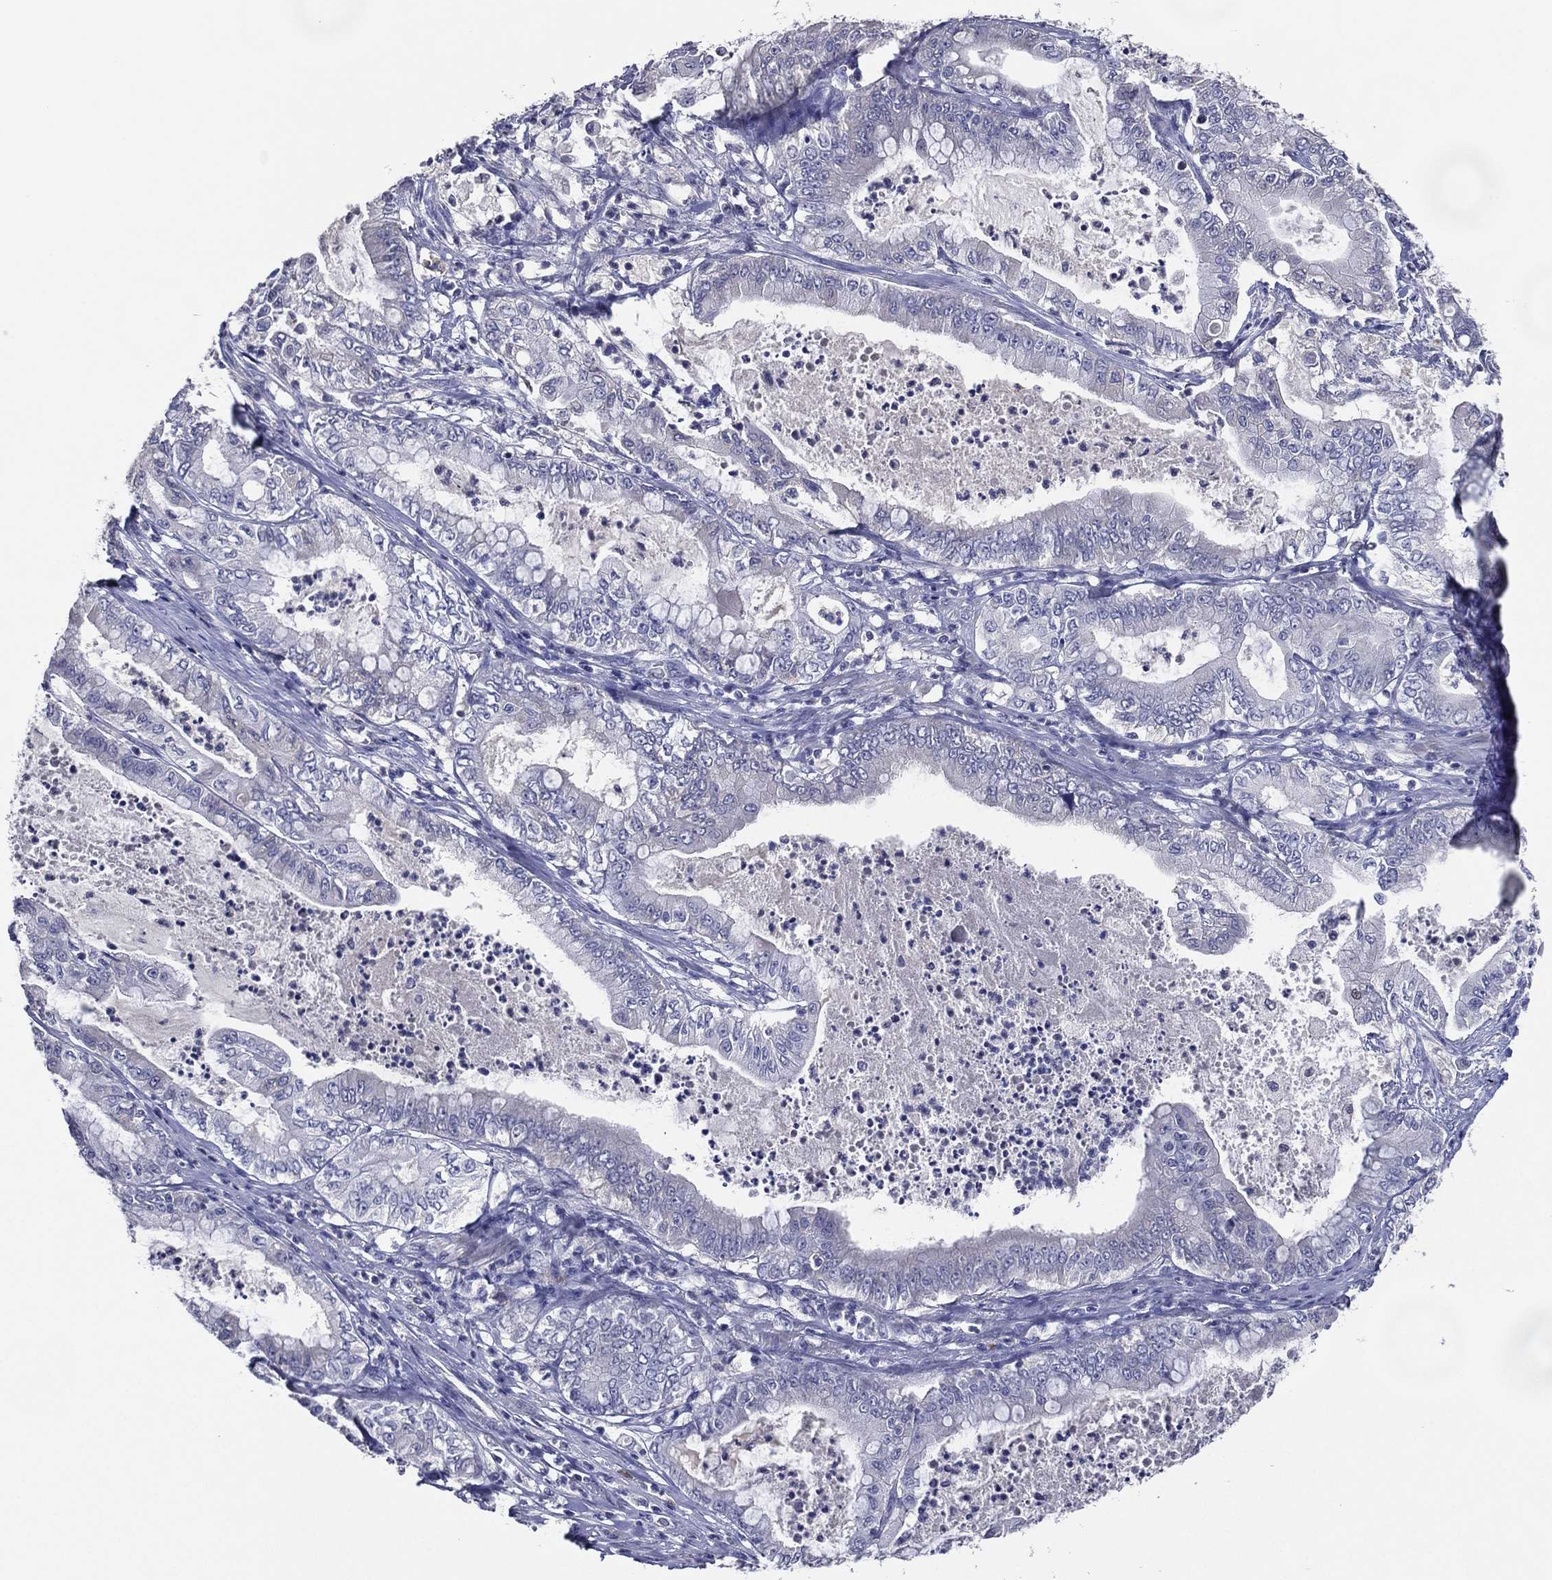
{"staining": {"intensity": "negative", "quantity": "none", "location": "none"}, "tissue": "pancreatic cancer", "cell_type": "Tumor cells", "image_type": "cancer", "snomed": [{"axis": "morphology", "description": "Adenocarcinoma, NOS"}, {"axis": "topography", "description": "Pancreas"}], "caption": "High power microscopy histopathology image of an immunohistochemistry photomicrograph of pancreatic adenocarcinoma, revealing no significant positivity in tumor cells.", "gene": "TFAP2A", "patient": {"sex": "male", "age": 71}}